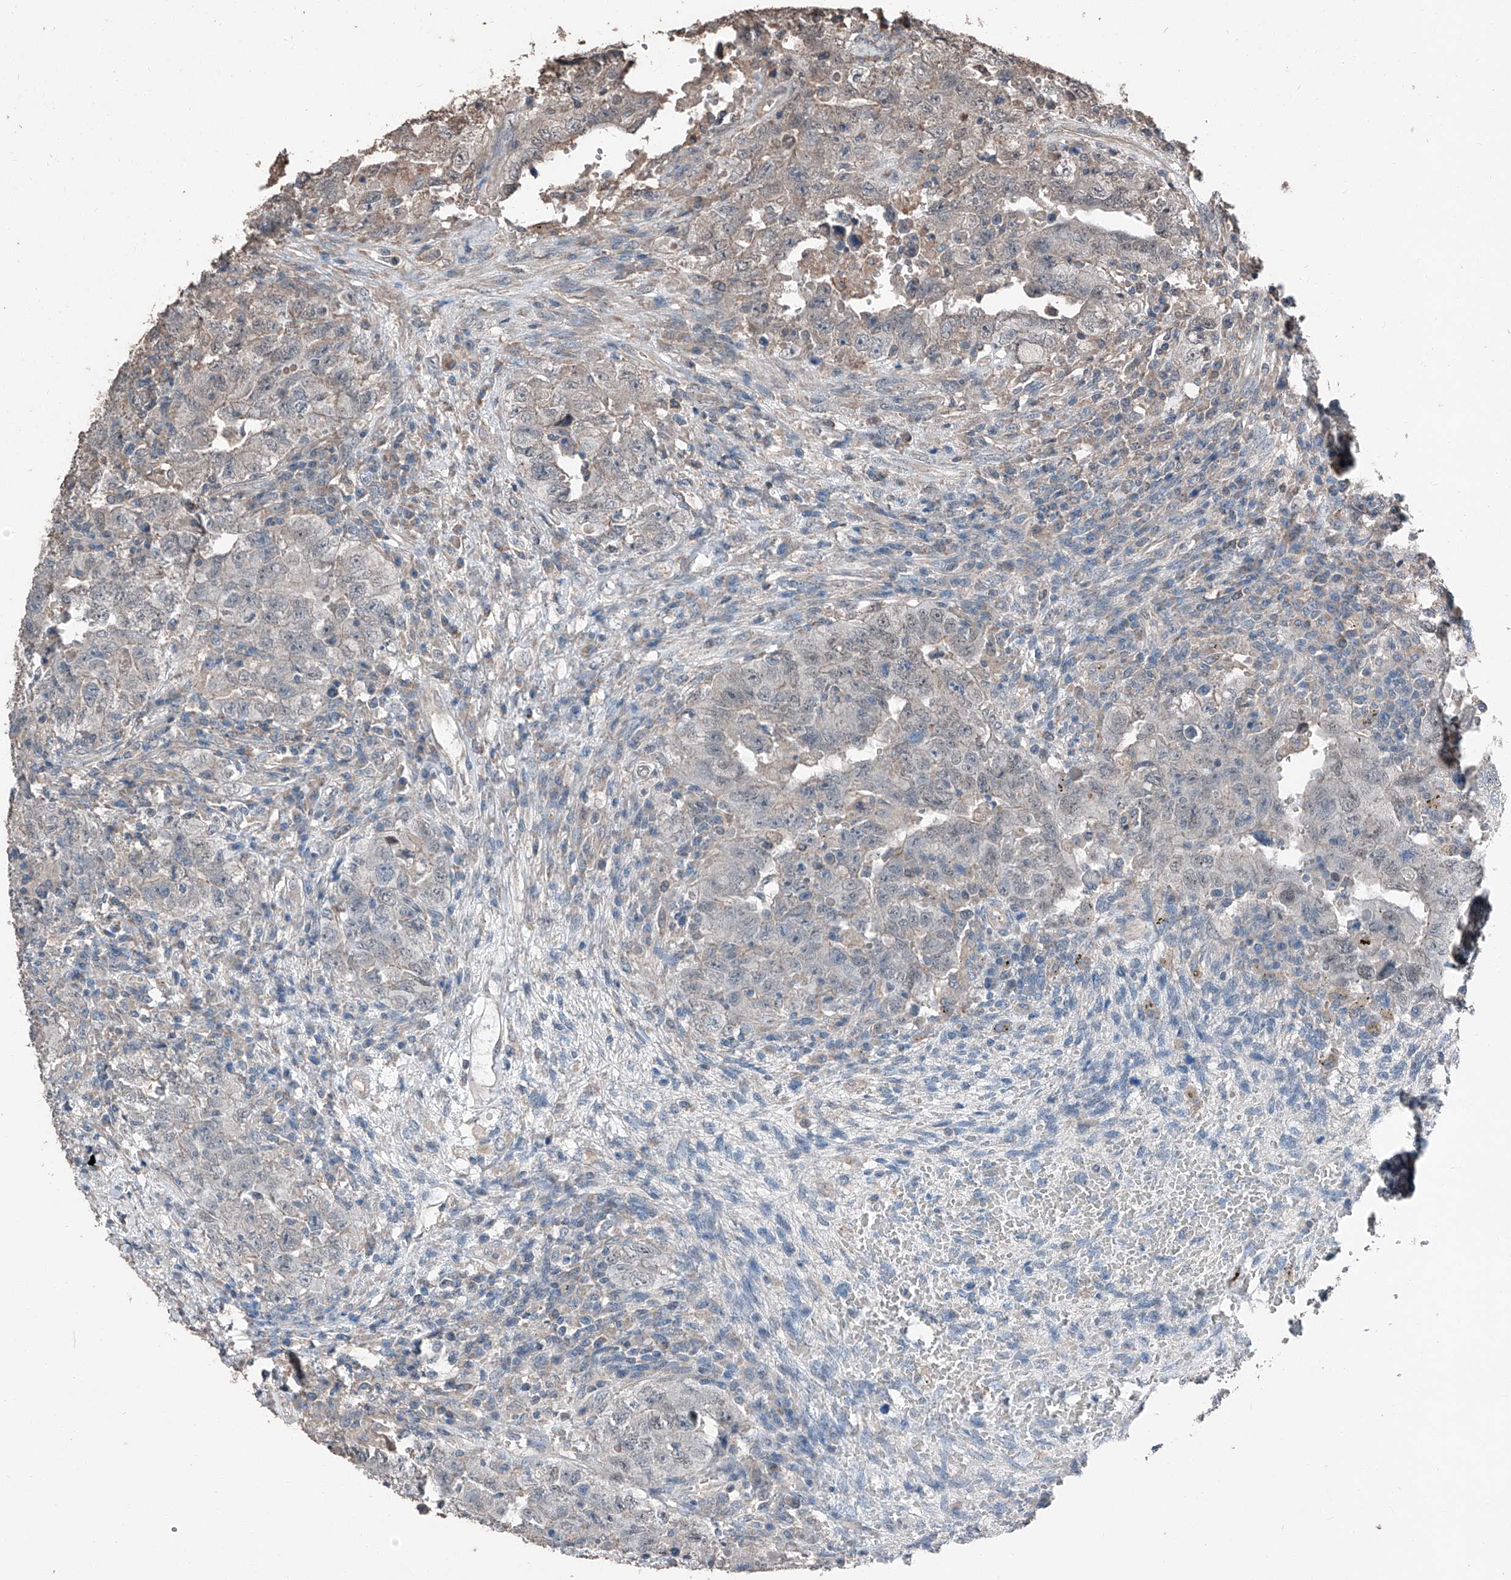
{"staining": {"intensity": "negative", "quantity": "none", "location": "none"}, "tissue": "testis cancer", "cell_type": "Tumor cells", "image_type": "cancer", "snomed": [{"axis": "morphology", "description": "Carcinoma, Embryonal, NOS"}, {"axis": "topography", "description": "Testis"}], "caption": "IHC of human testis cancer (embryonal carcinoma) exhibits no positivity in tumor cells.", "gene": "MAMLD1", "patient": {"sex": "male", "age": 26}}